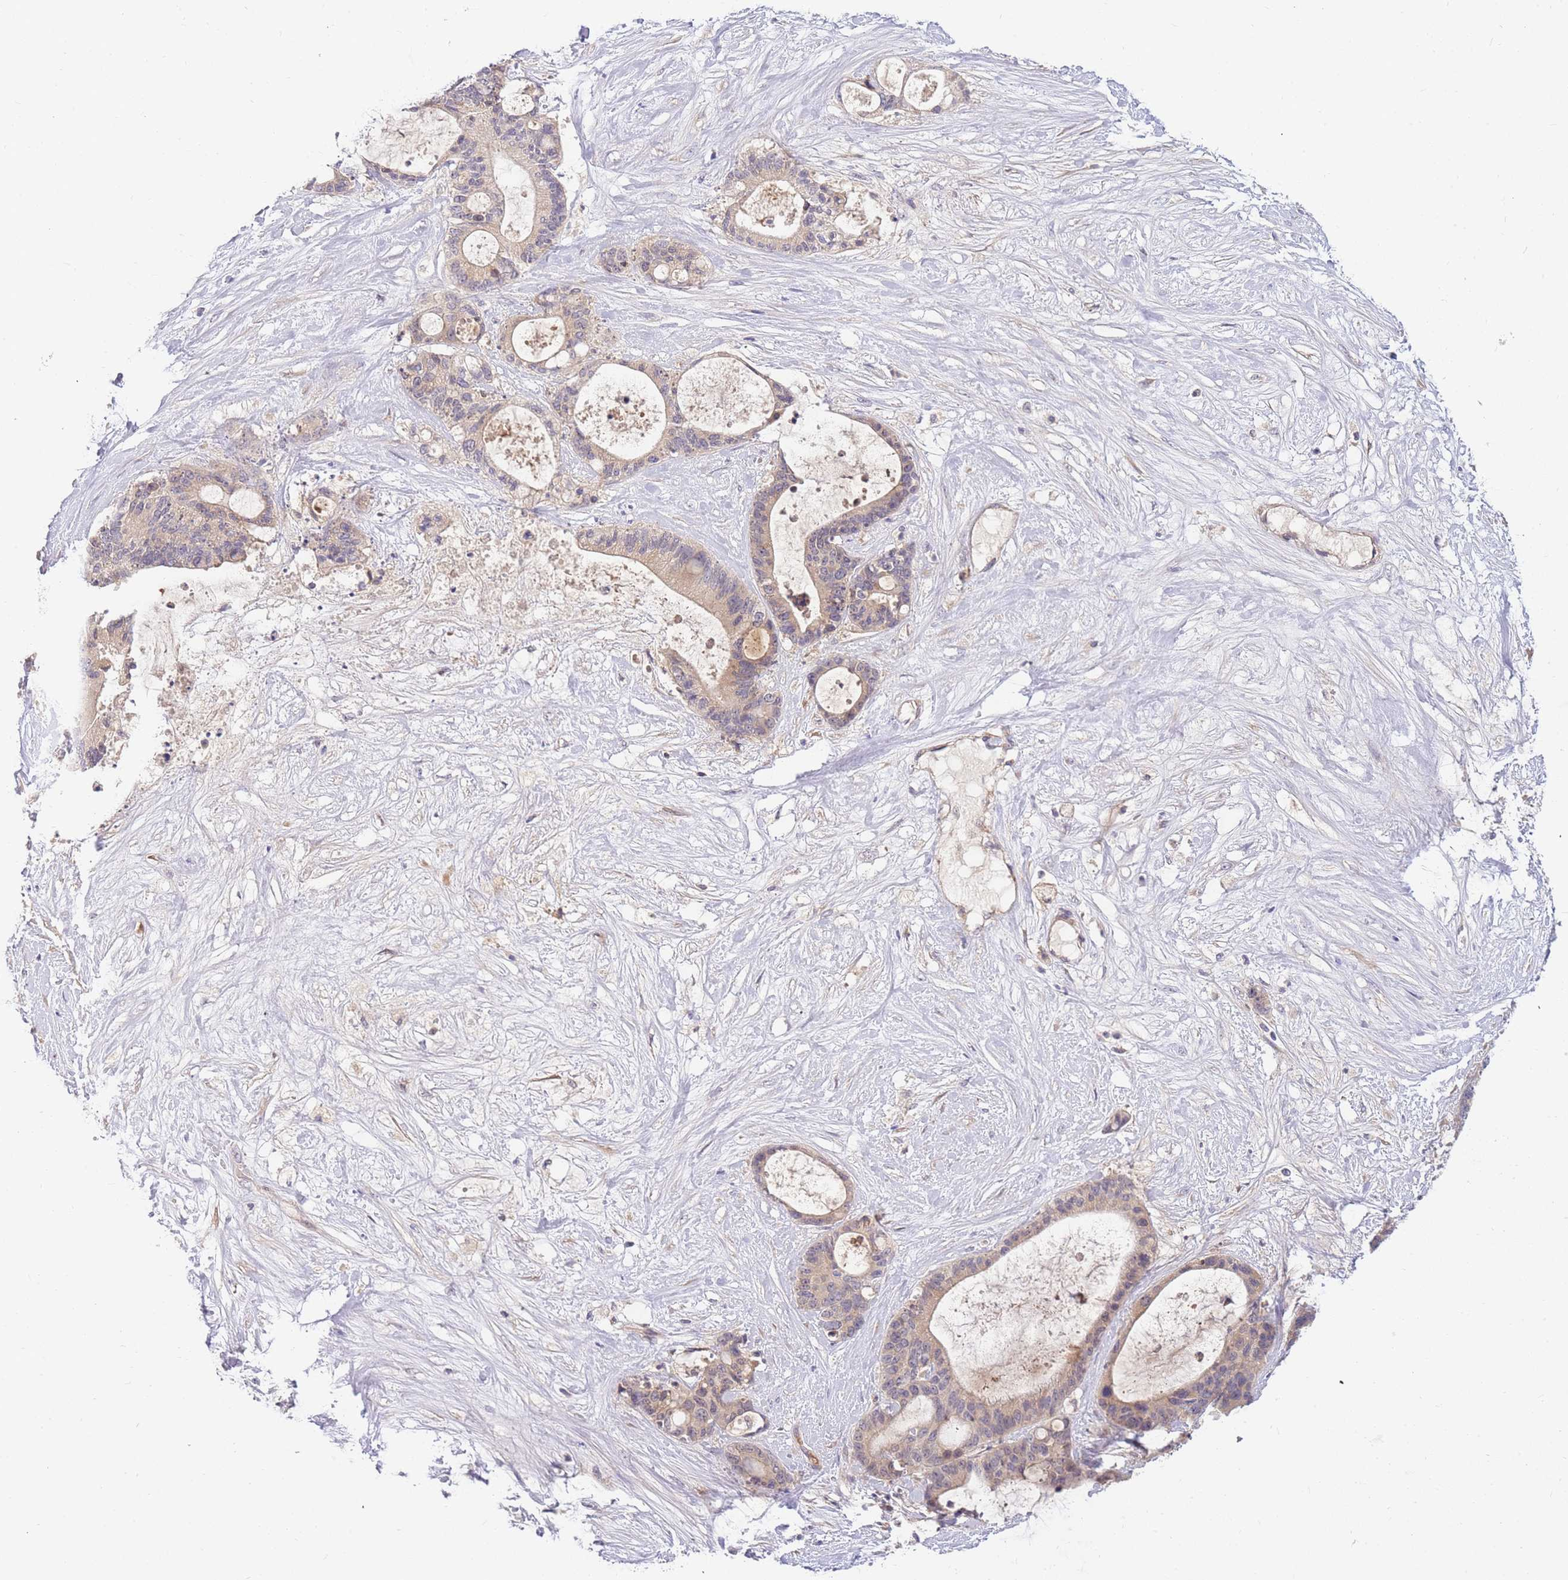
{"staining": {"intensity": "weak", "quantity": "<25%", "location": "cytoplasmic/membranous"}, "tissue": "liver cancer", "cell_type": "Tumor cells", "image_type": "cancer", "snomed": [{"axis": "morphology", "description": "Normal tissue, NOS"}, {"axis": "morphology", "description": "Cholangiocarcinoma"}, {"axis": "topography", "description": "Liver"}, {"axis": "topography", "description": "Peripheral nerve tissue"}], "caption": "Histopathology image shows no protein positivity in tumor cells of liver cancer tissue.", "gene": "ZNF577", "patient": {"sex": "female", "age": 73}}